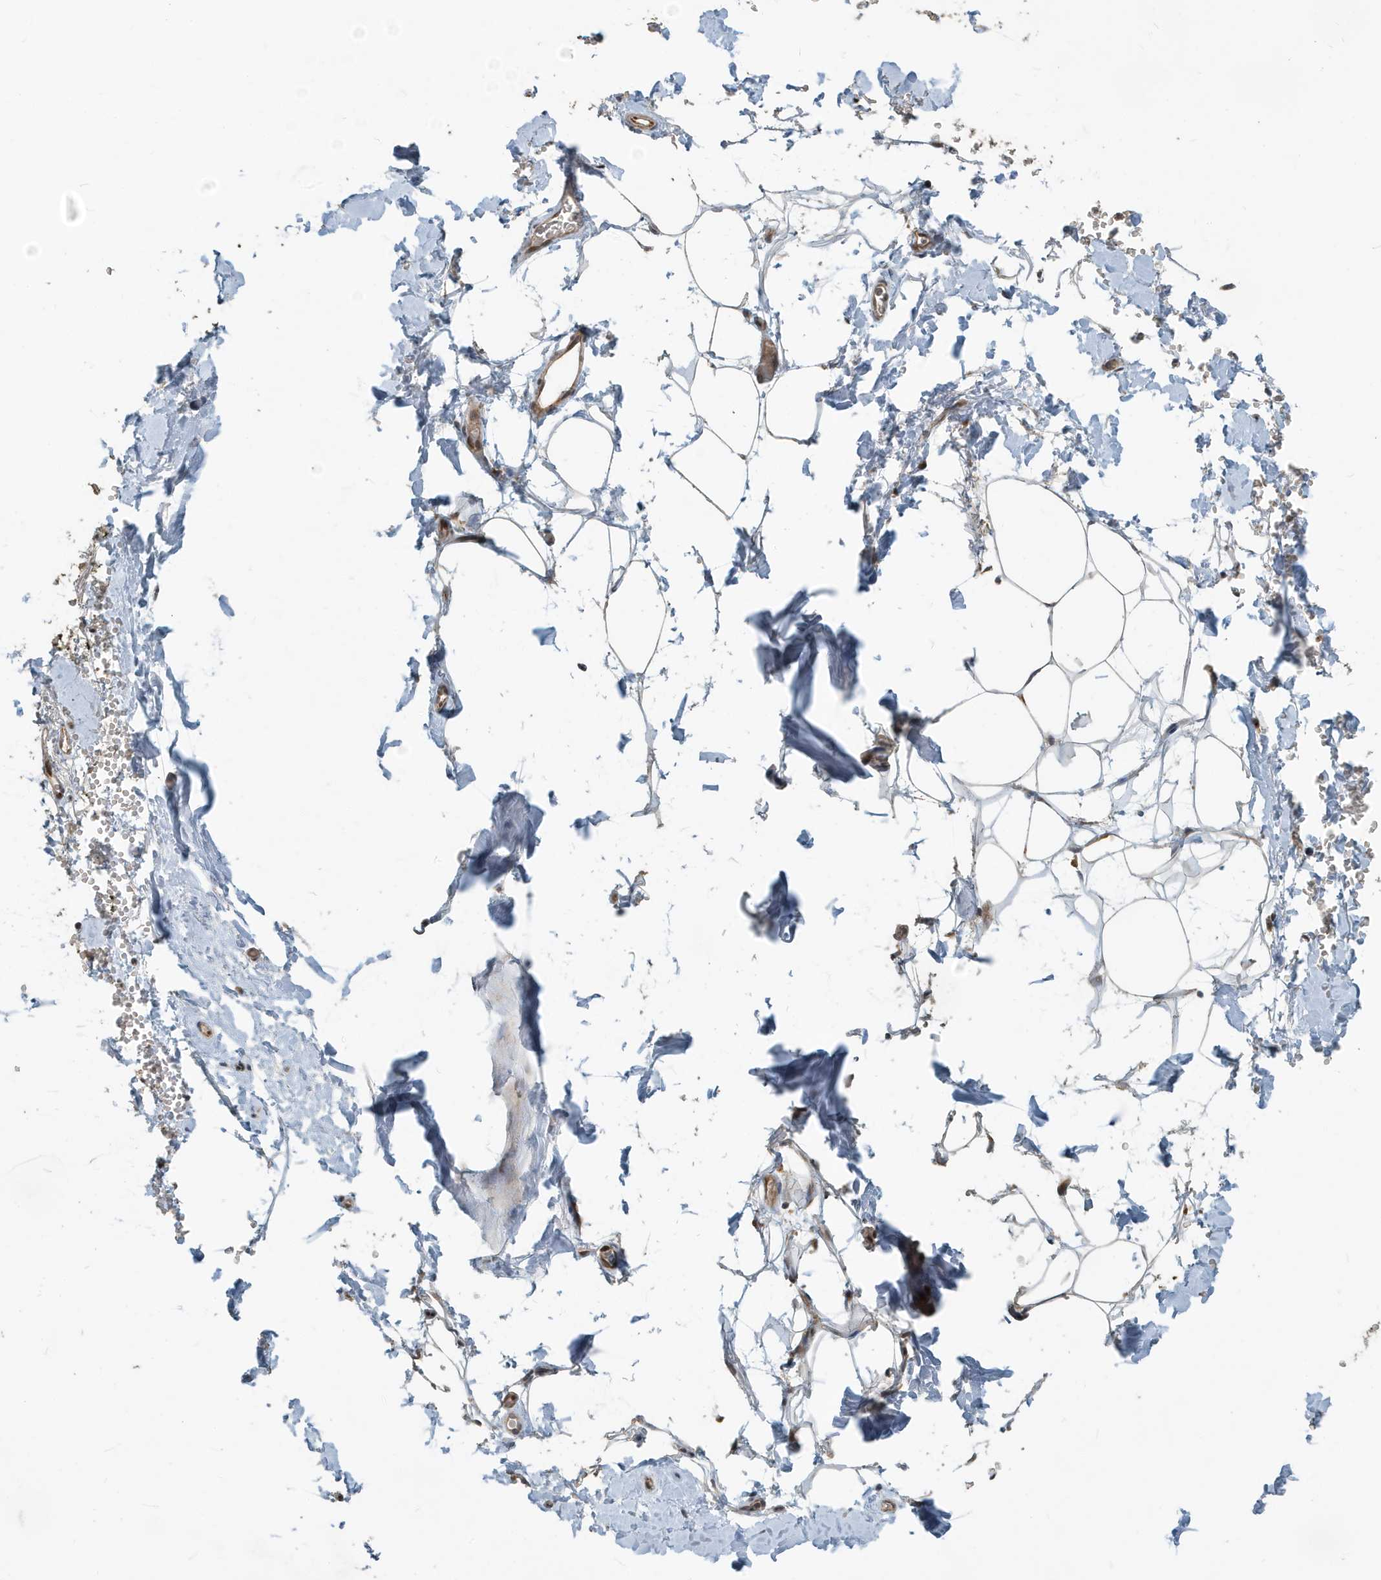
{"staining": {"intensity": "weak", "quantity": ">75%", "location": "cytoplasmic/membranous"}, "tissue": "adipose tissue", "cell_type": "Adipocytes", "image_type": "normal", "snomed": [{"axis": "morphology", "description": "Normal tissue, NOS"}, {"axis": "morphology", "description": "Adenocarcinoma, NOS"}, {"axis": "topography", "description": "Pancreas"}, {"axis": "topography", "description": "Peripheral nerve tissue"}], "caption": "A brown stain shows weak cytoplasmic/membranous expression of a protein in adipocytes of unremarkable adipose tissue.", "gene": "KIF15", "patient": {"sex": "male", "age": 59}}